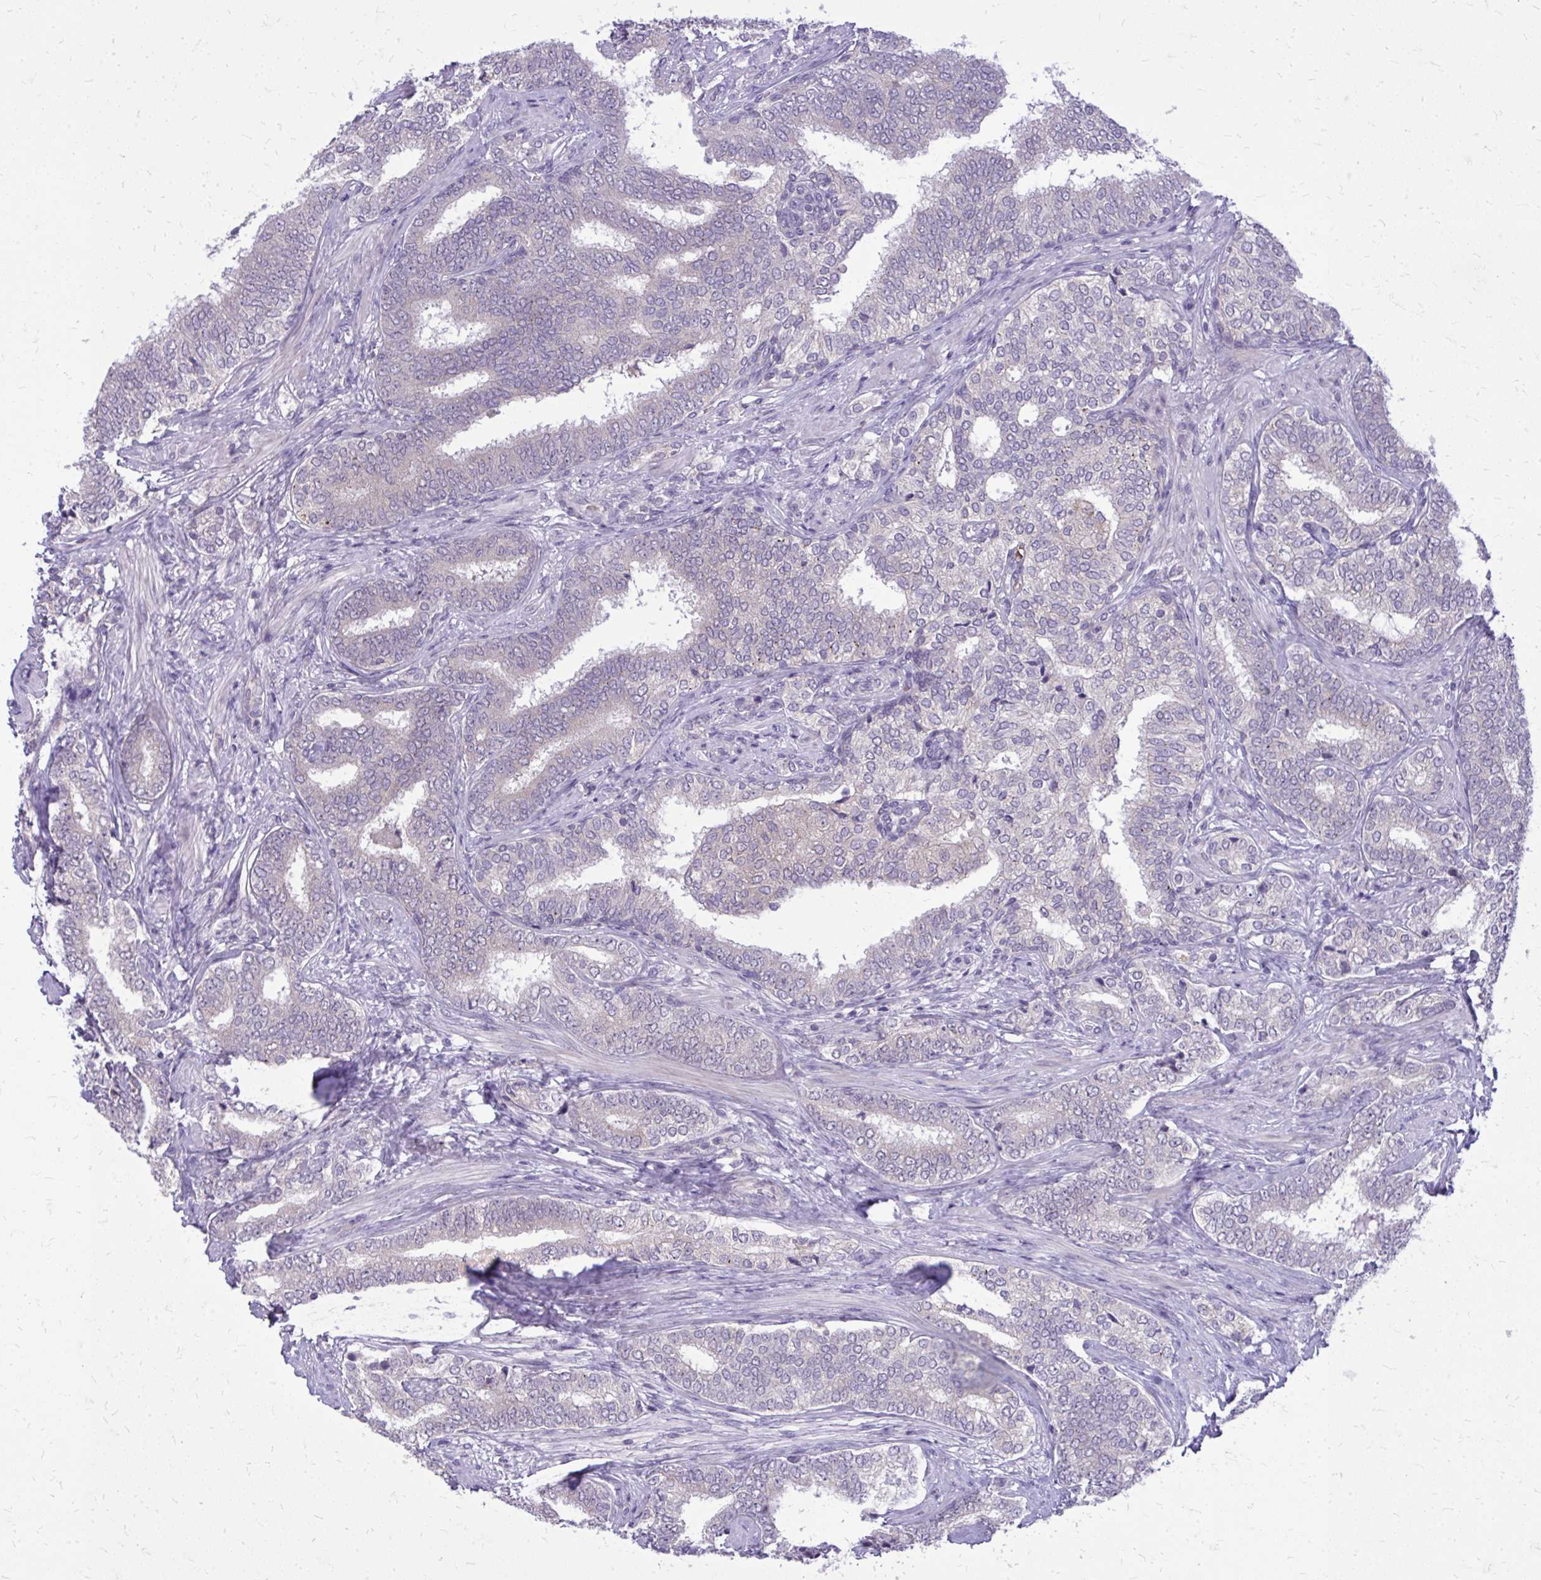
{"staining": {"intensity": "negative", "quantity": "none", "location": "none"}, "tissue": "prostate cancer", "cell_type": "Tumor cells", "image_type": "cancer", "snomed": [{"axis": "morphology", "description": "Adenocarcinoma, High grade"}, {"axis": "topography", "description": "Prostate"}], "caption": "Immunohistochemical staining of high-grade adenocarcinoma (prostate) shows no significant staining in tumor cells.", "gene": "DPY19L1", "patient": {"sex": "male", "age": 72}}